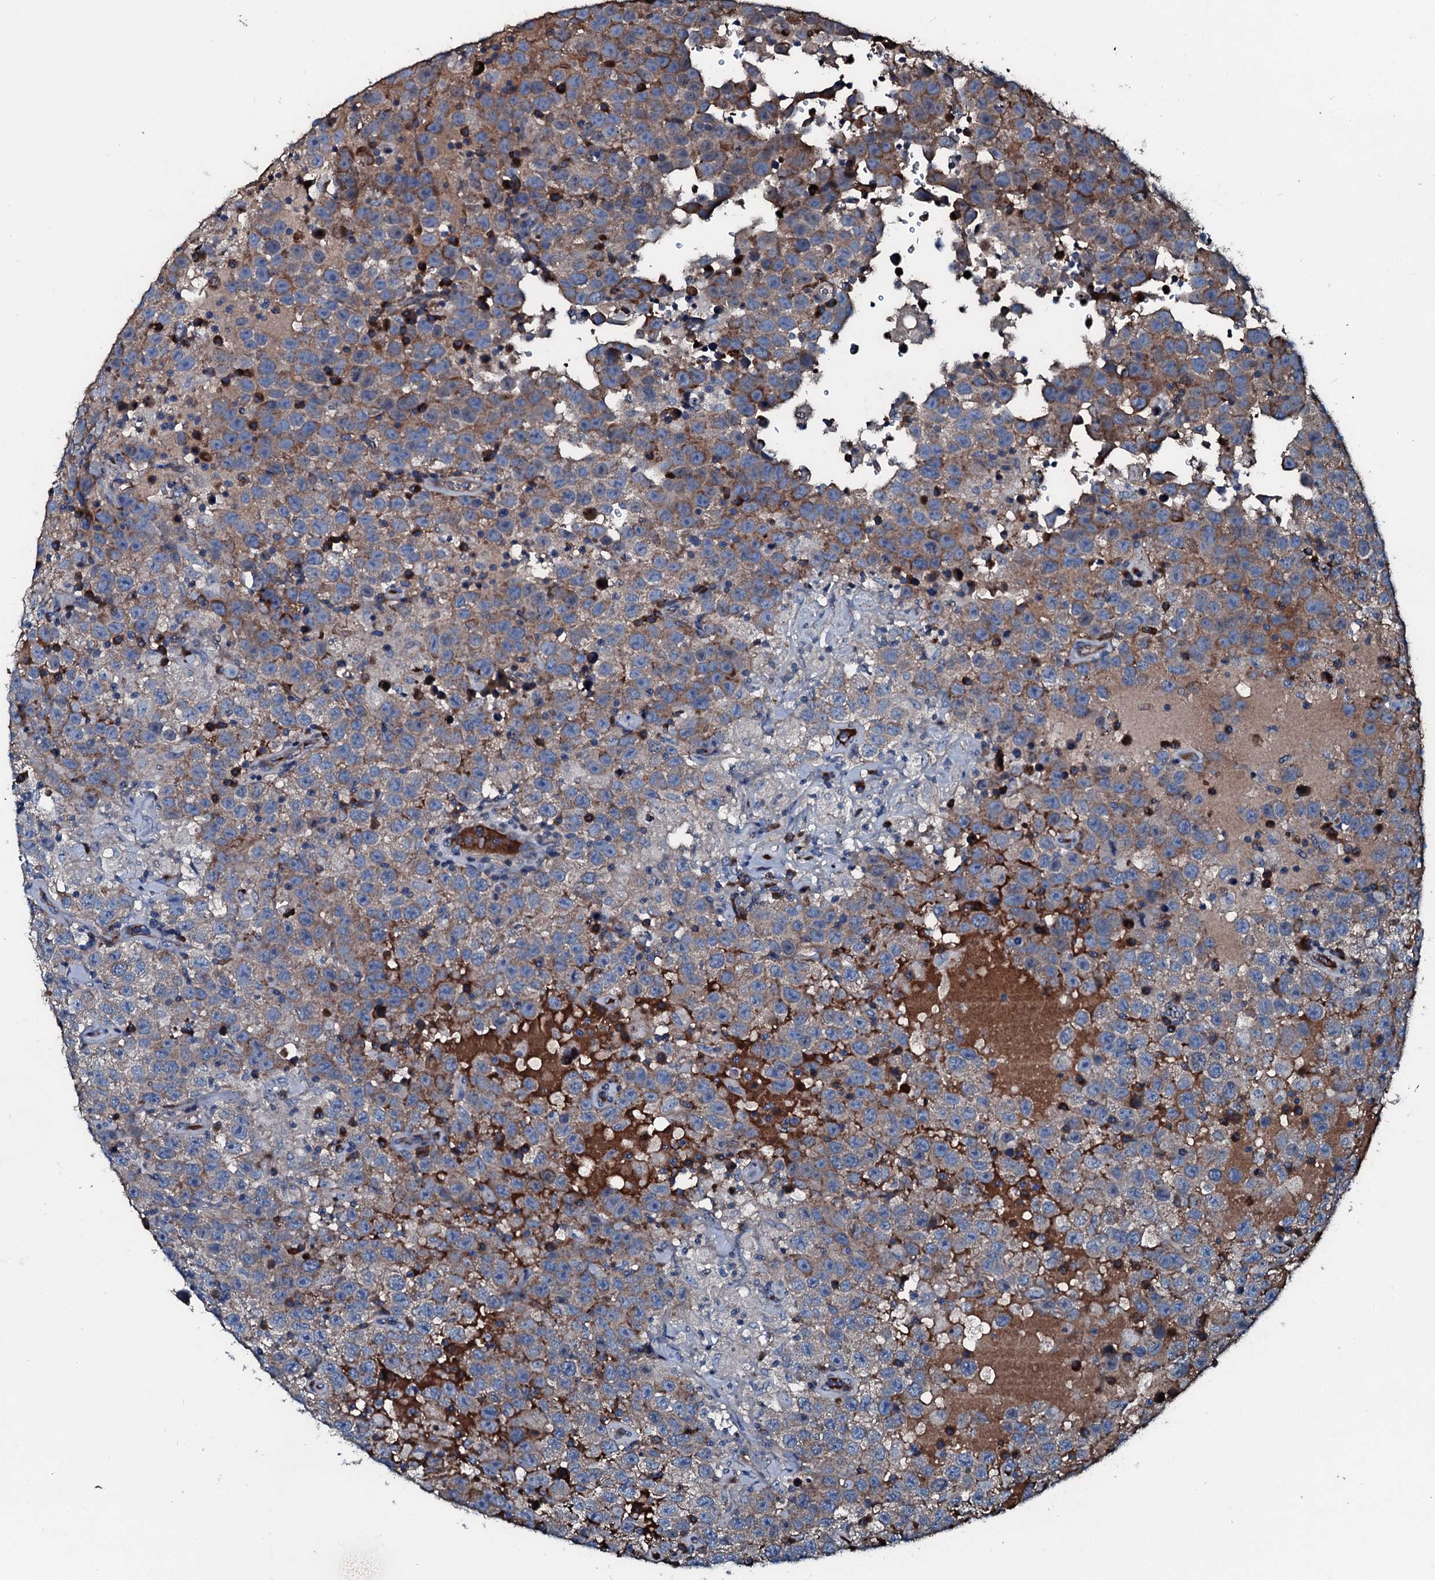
{"staining": {"intensity": "weak", "quantity": "25%-75%", "location": "cytoplasmic/membranous"}, "tissue": "testis cancer", "cell_type": "Tumor cells", "image_type": "cancer", "snomed": [{"axis": "morphology", "description": "Seminoma, NOS"}, {"axis": "topography", "description": "Testis"}], "caption": "IHC photomicrograph of testis cancer (seminoma) stained for a protein (brown), which shows low levels of weak cytoplasmic/membranous positivity in about 25%-75% of tumor cells.", "gene": "AARS1", "patient": {"sex": "male", "age": 41}}